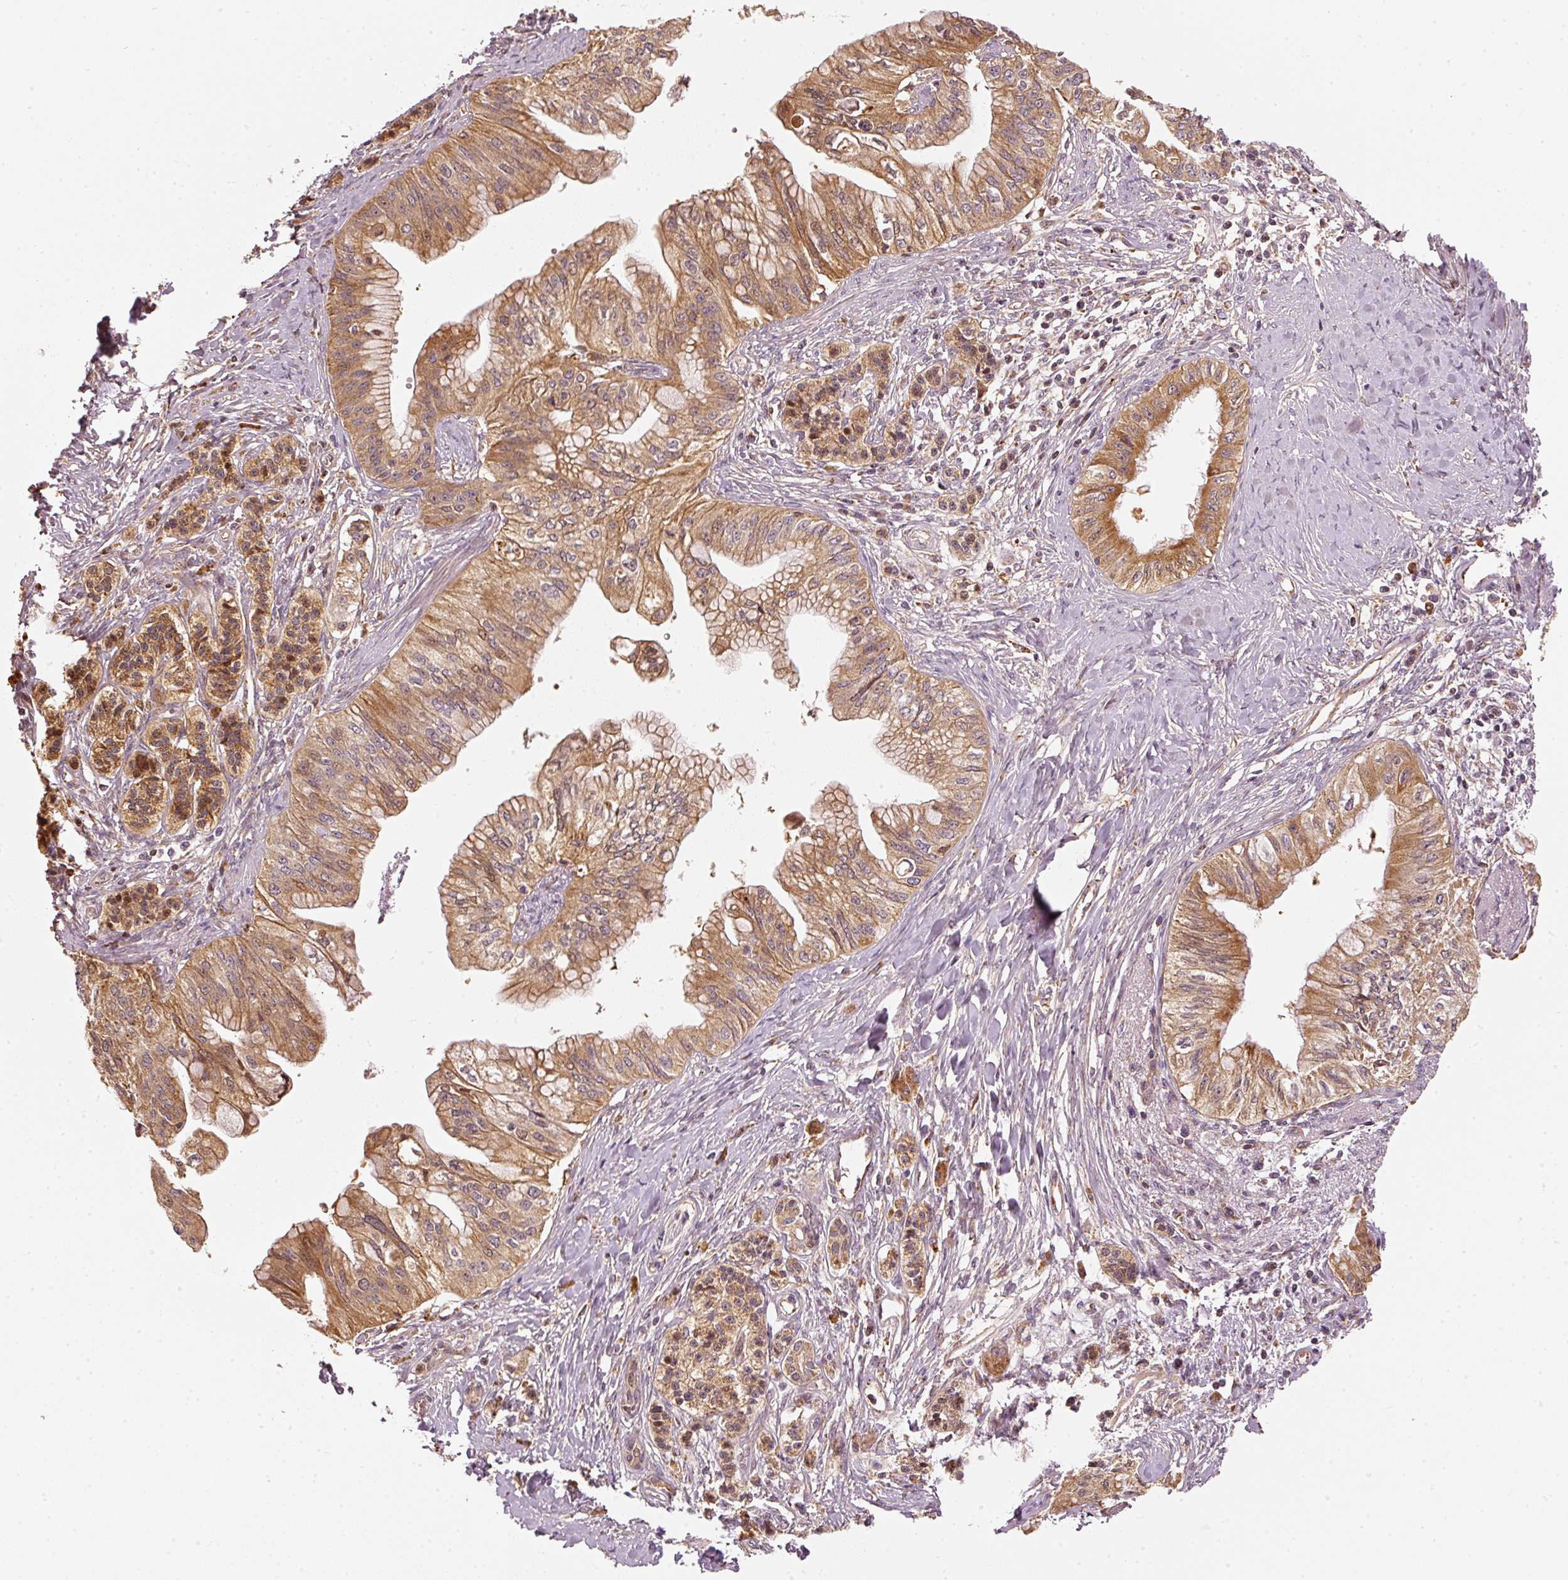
{"staining": {"intensity": "moderate", "quantity": ">75%", "location": "cytoplasmic/membranous"}, "tissue": "pancreatic cancer", "cell_type": "Tumor cells", "image_type": "cancer", "snomed": [{"axis": "morphology", "description": "Adenocarcinoma, NOS"}, {"axis": "topography", "description": "Pancreas"}], "caption": "Adenocarcinoma (pancreatic) was stained to show a protein in brown. There is medium levels of moderate cytoplasmic/membranous positivity in approximately >75% of tumor cells.", "gene": "MTHFD1L", "patient": {"sex": "male", "age": 71}}